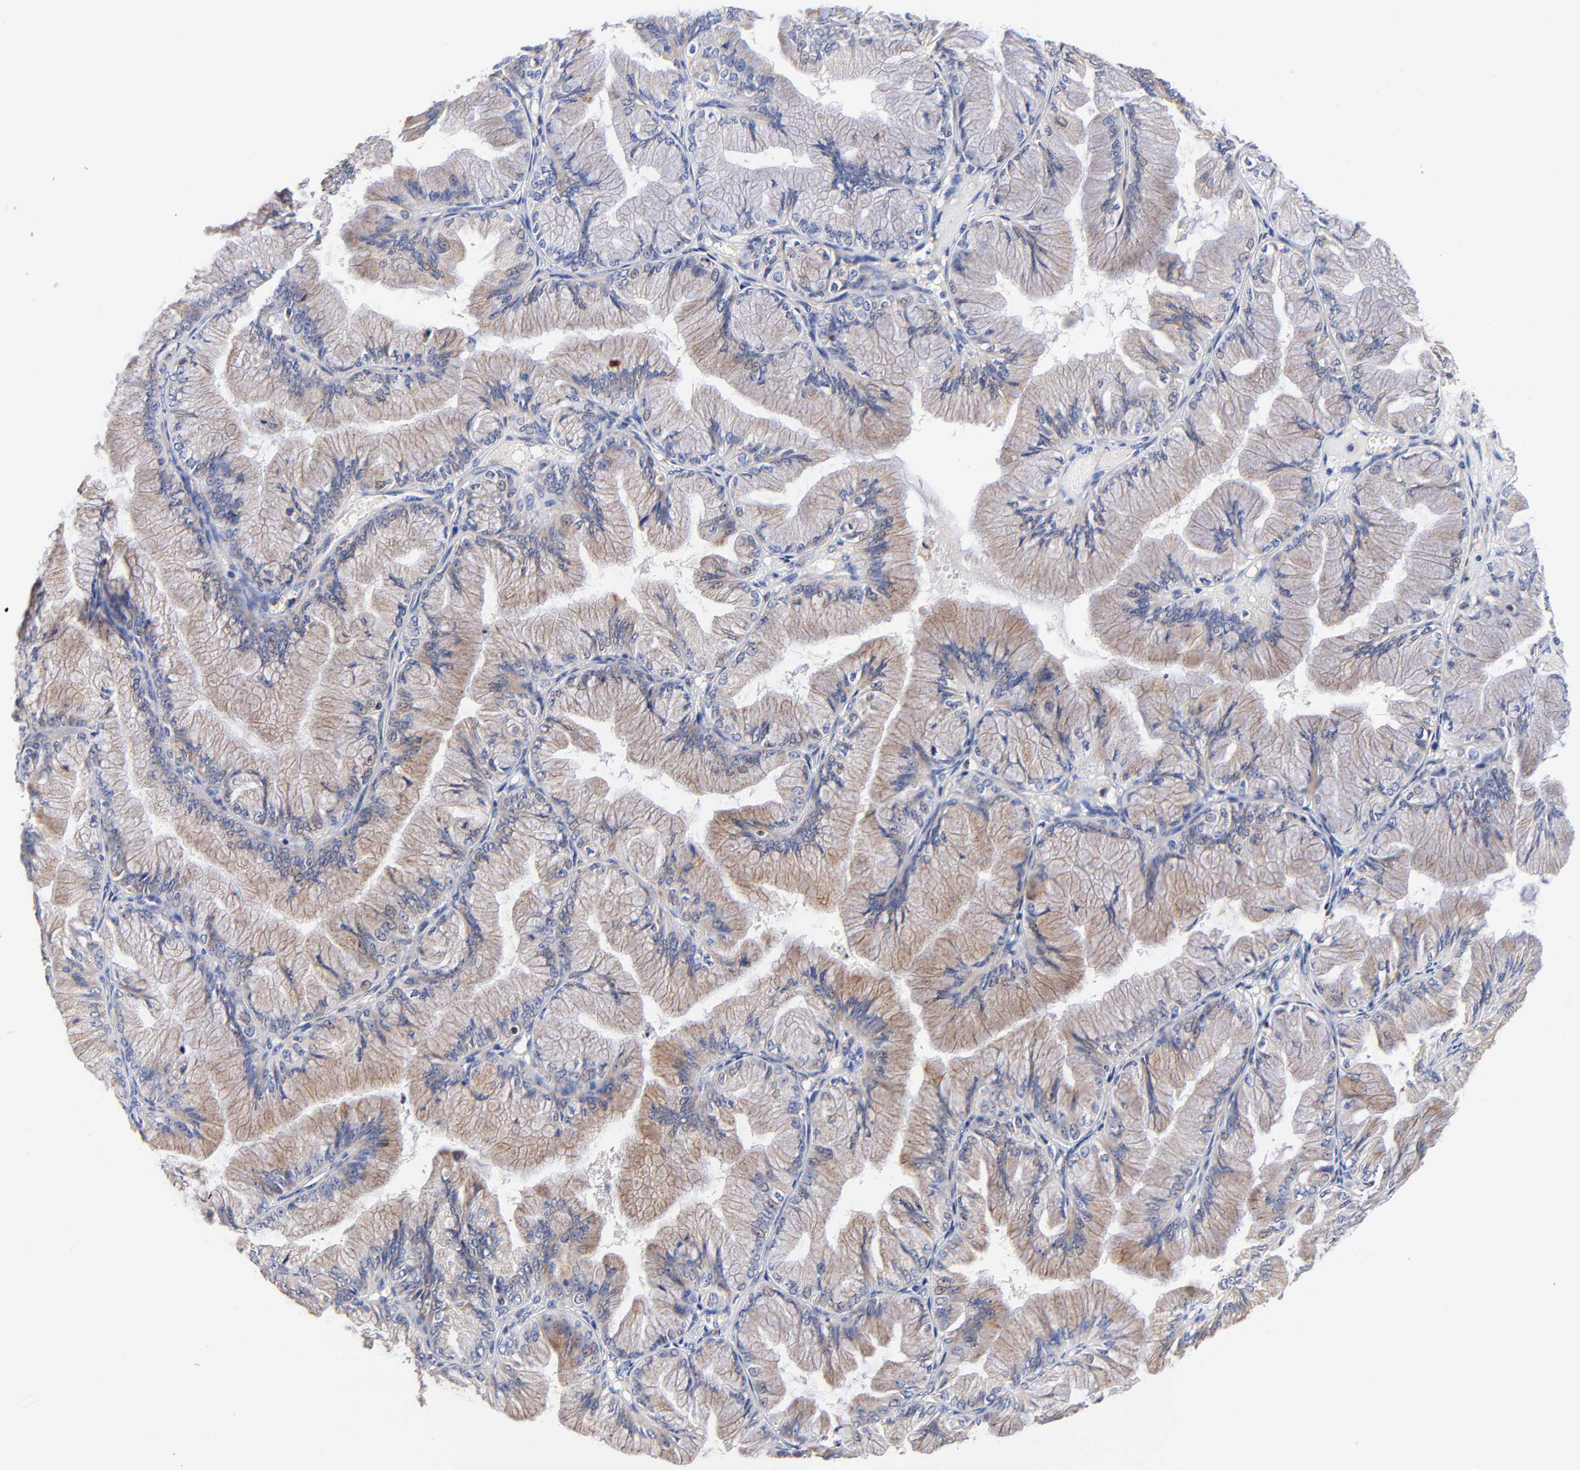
{"staining": {"intensity": "moderate", "quantity": ">75%", "location": "cytoplasmic/membranous"}, "tissue": "ovarian cancer", "cell_type": "Tumor cells", "image_type": "cancer", "snomed": [{"axis": "morphology", "description": "Cystadenocarcinoma, mucinous, NOS"}, {"axis": "topography", "description": "Ovary"}], "caption": "An immunohistochemistry histopathology image of tumor tissue is shown. Protein staining in brown labels moderate cytoplasmic/membranous positivity in ovarian cancer (mucinous cystadenocarcinoma) within tumor cells.", "gene": "ATP5F1D", "patient": {"sex": "female", "age": 63}}